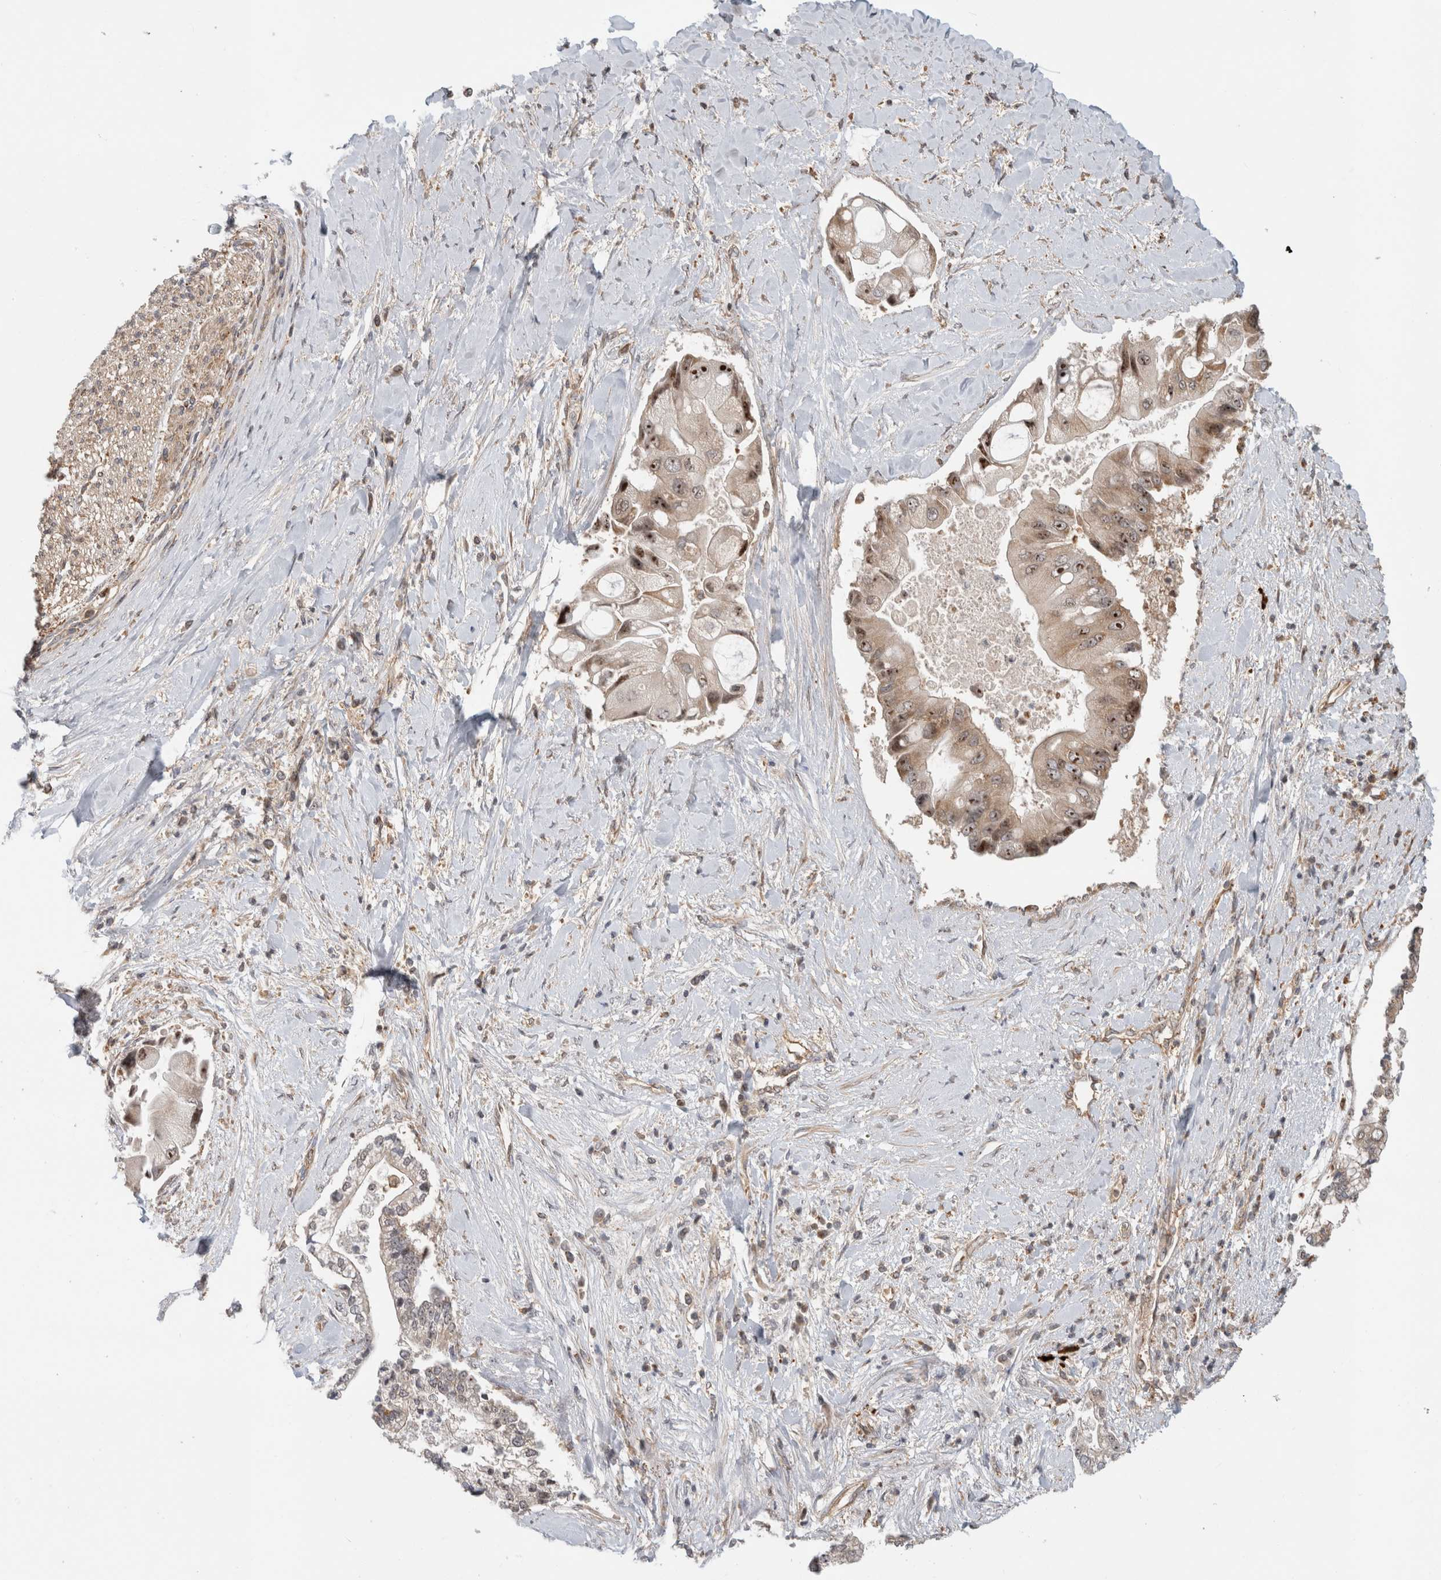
{"staining": {"intensity": "strong", "quantity": ">75%", "location": "cytoplasmic/membranous,nuclear"}, "tissue": "liver cancer", "cell_type": "Tumor cells", "image_type": "cancer", "snomed": [{"axis": "morphology", "description": "Cholangiocarcinoma"}, {"axis": "topography", "description": "Liver"}], "caption": "Strong cytoplasmic/membranous and nuclear expression is appreciated in about >75% of tumor cells in liver cancer.", "gene": "WASF2", "patient": {"sex": "male", "age": 50}}